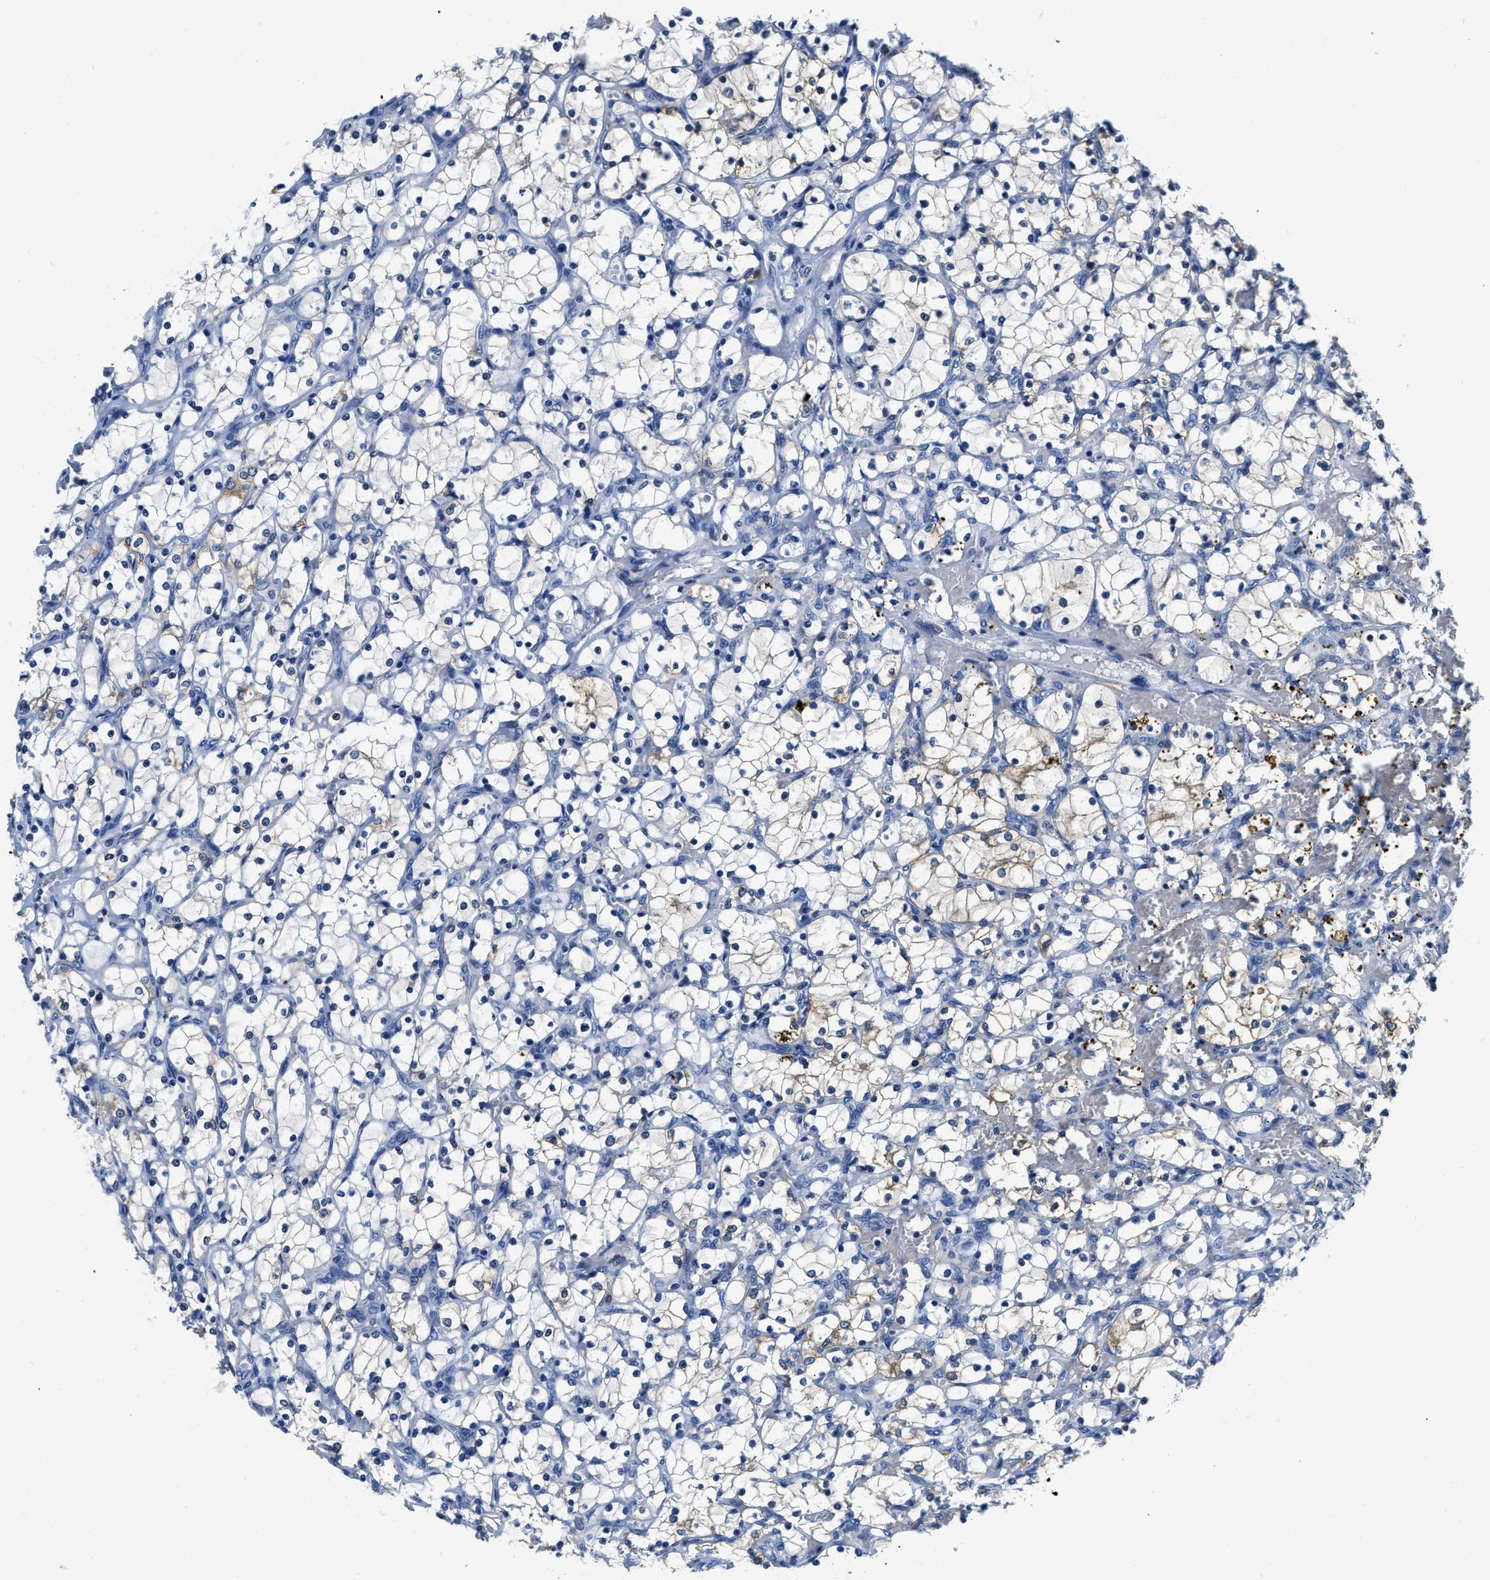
{"staining": {"intensity": "weak", "quantity": "<25%", "location": "cytoplasmic/membranous"}, "tissue": "renal cancer", "cell_type": "Tumor cells", "image_type": "cancer", "snomed": [{"axis": "morphology", "description": "Adenocarcinoma, NOS"}, {"axis": "topography", "description": "Kidney"}], "caption": "Tumor cells are negative for brown protein staining in renal cancer. The staining was performed using DAB to visualize the protein expression in brown, while the nuclei were stained in blue with hematoxylin (Magnification: 20x).", "gene": "ZDHHC13", "patient": {"sex": "female", "age": 69}}